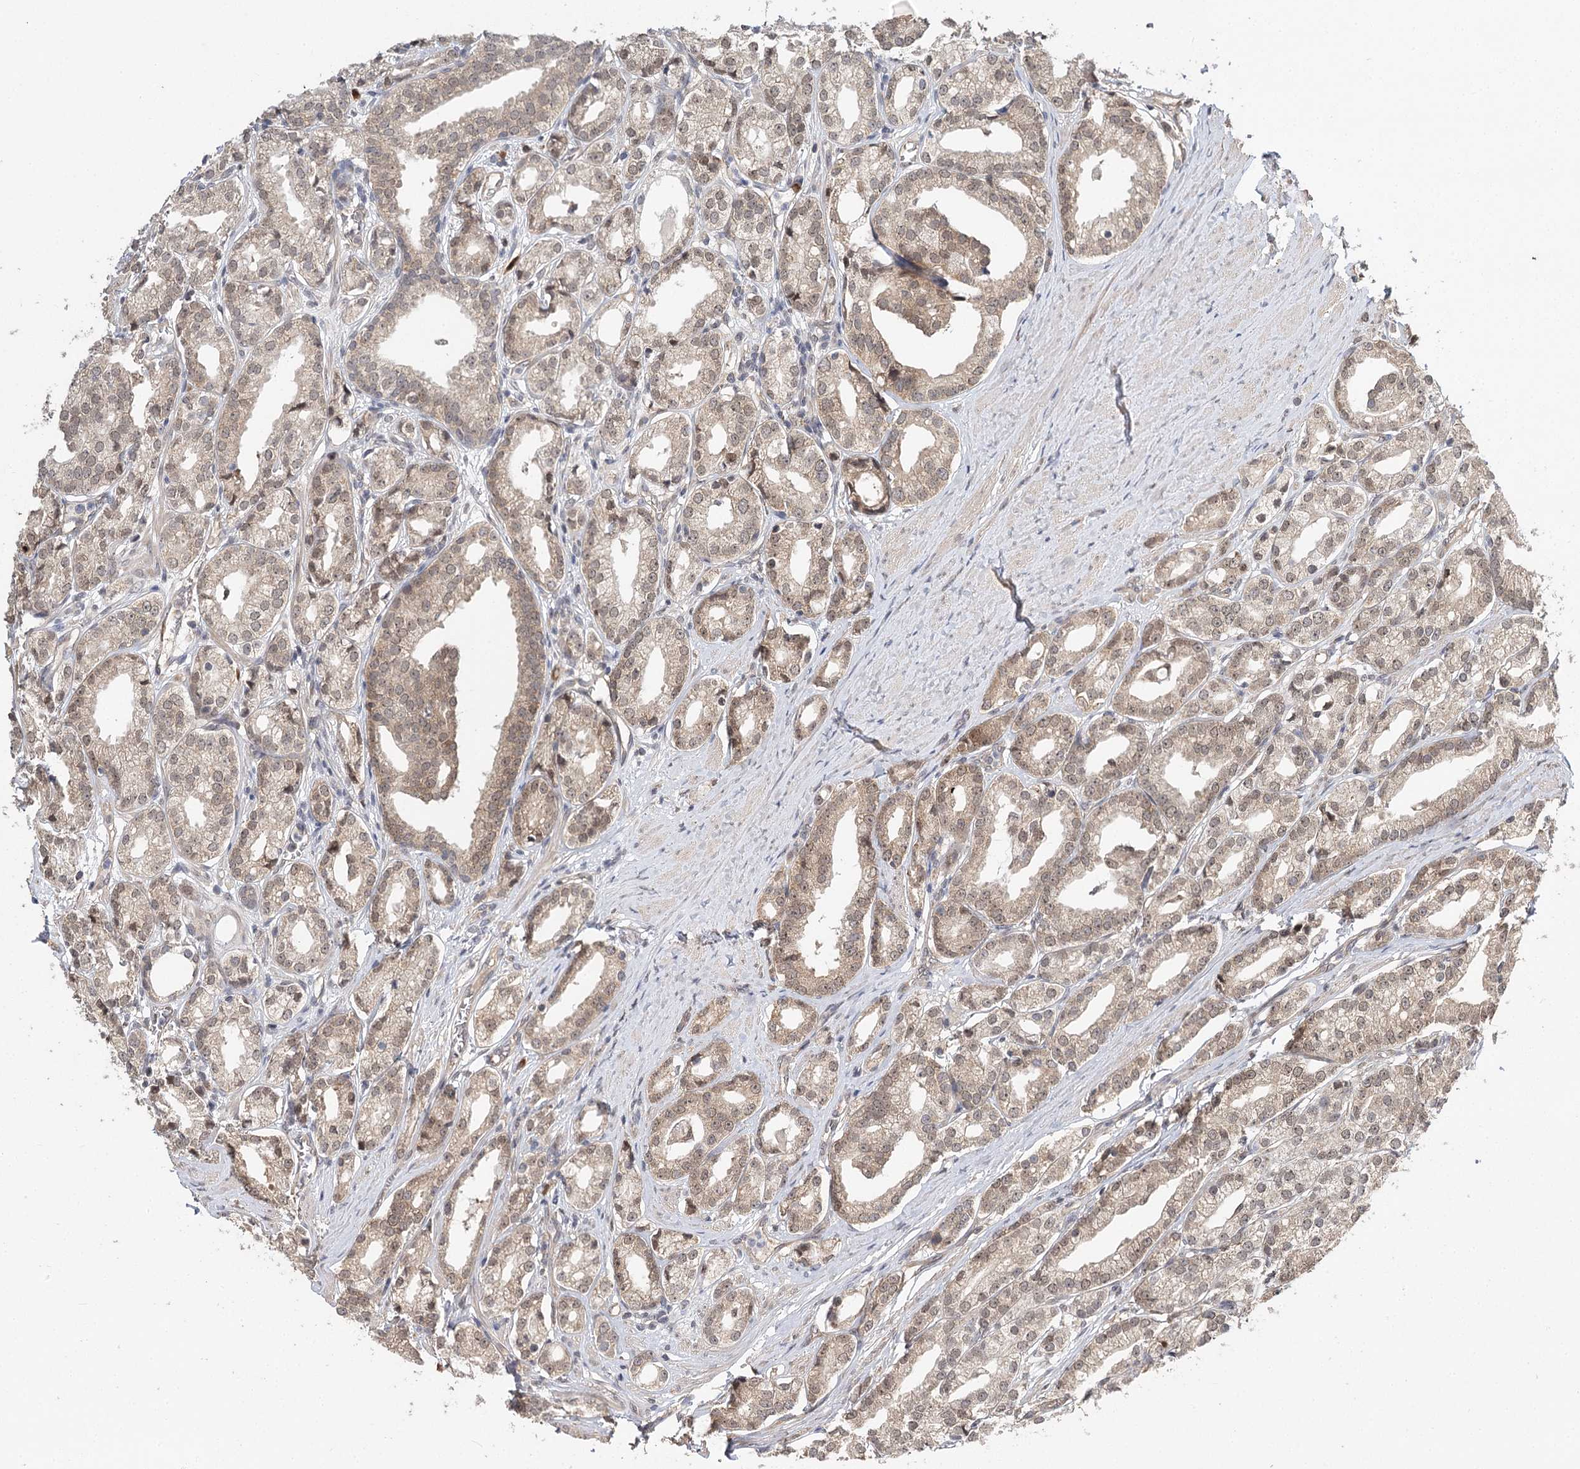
{"staining": {"intensity": "weak", "quantity": ">75%", "location": "cytoplasmic/membranous"}, "tissue": "prostate cancer", "cell_type": "Tumor cells", "image_type": "cancer", "snomed": [{"axis": "morphology", "description": "Adenocarcinoma, High grade"}, {"axis": "topography", "description": "Prostate"}], "caption": "DAB immunohistochemical staining of human prostate cancer (adenocarcinoma (high-grade)) demonstrates weak cytoplasmic/membranous protein staining in about >75% of tumor cells.", "gene": "NOPCHAP1", "patient": {"sex": "male", "age": 69}}